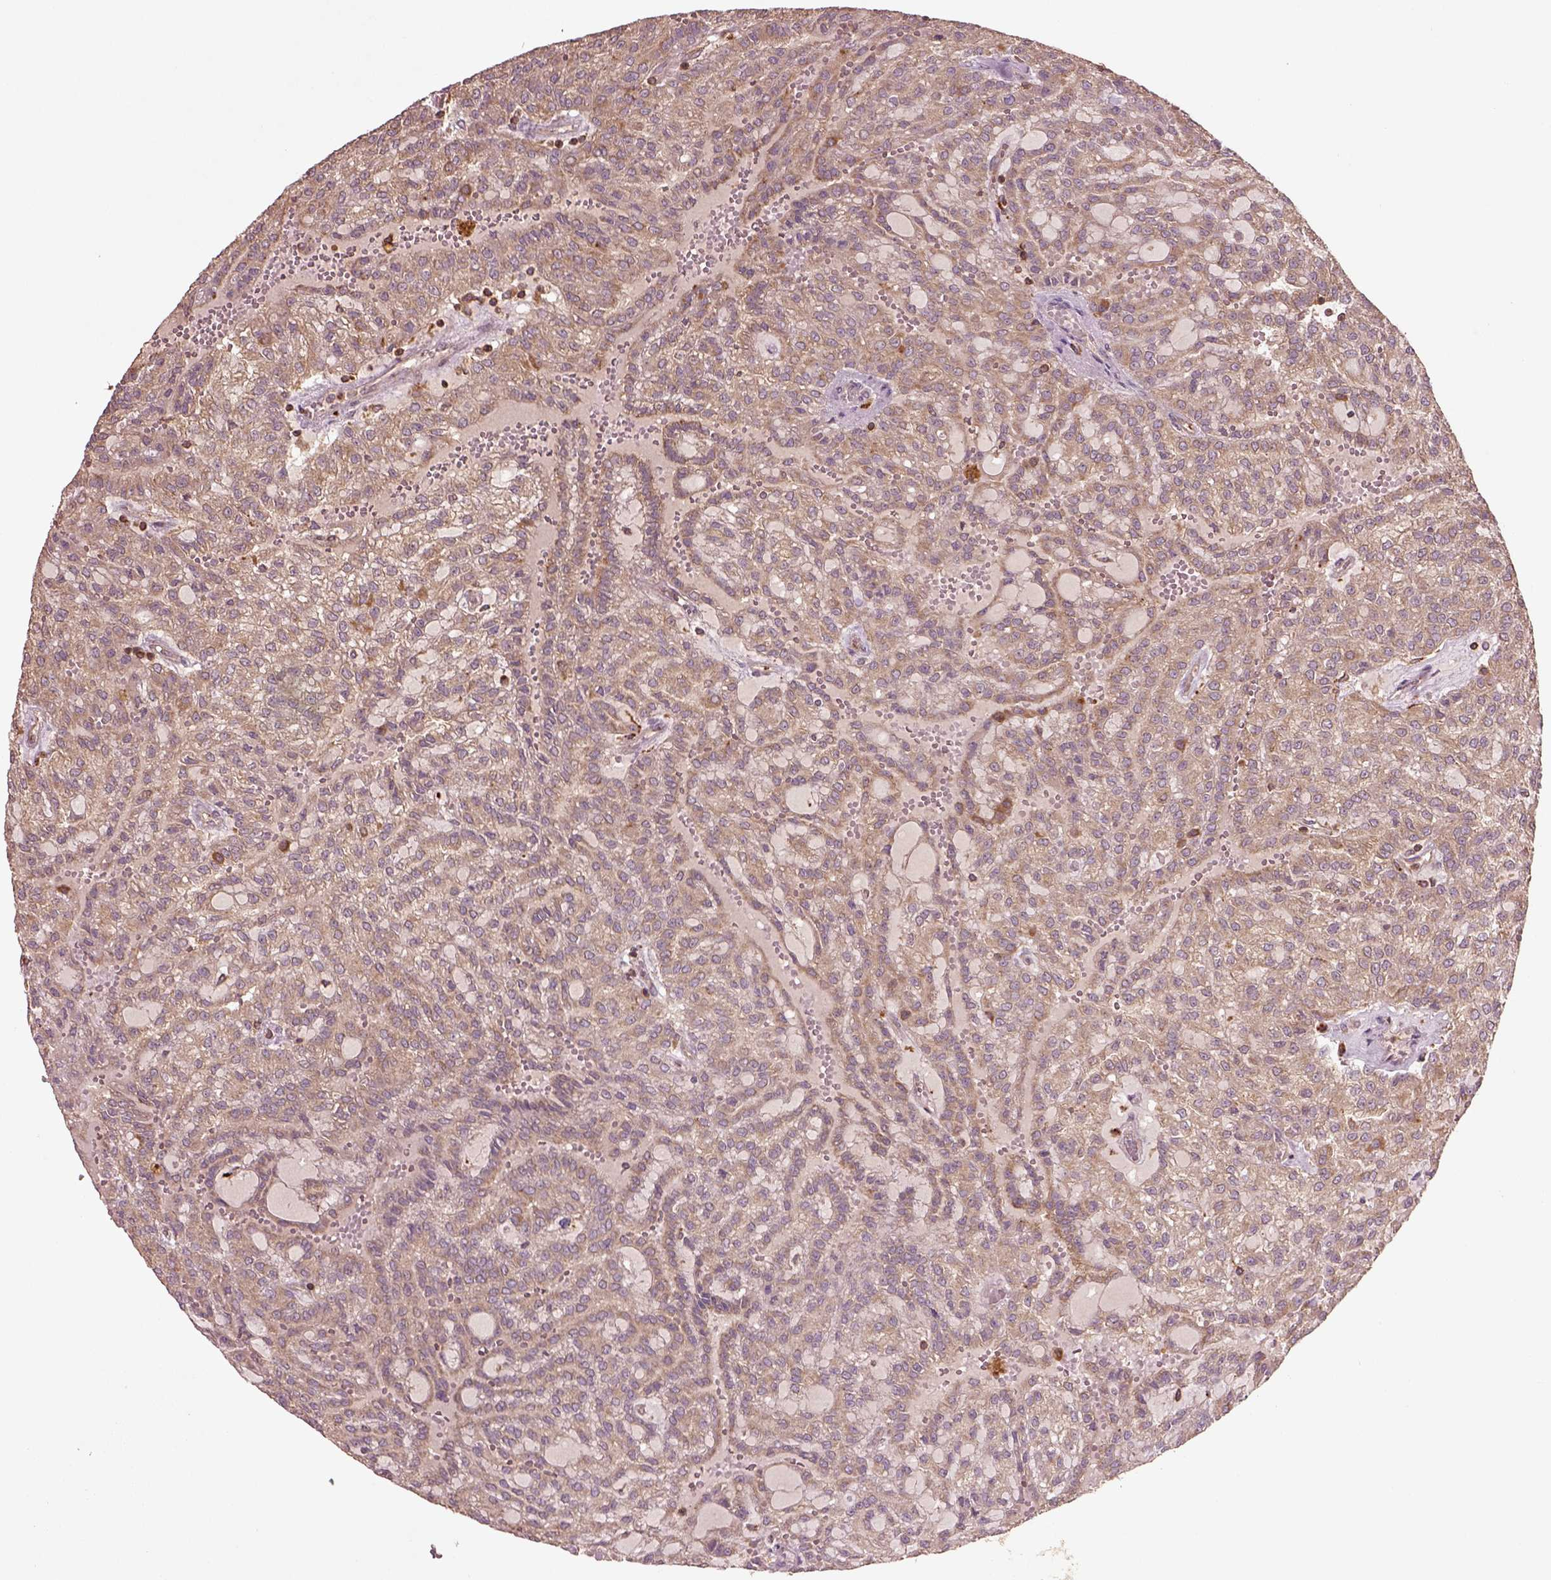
{"staining": {"intensity": "weak", "quantity": ">75%", "location": "cytoplasmic/membranous"}, "tissue": "renal cancer", "cell_type": "Tumor cells", "image_type": "cancer", "snomed": [{"axis": "morphology", "description": "Adenocarcinoma, NOS"}, {"axis": "topography", "description": "Kidney"}], "caption": "Immunohistochemistry (IHC) micrograph of human adenocarcinoma (renal) stained for a protein (brown), which displays low levels of weak cytoplasmic/membranous expression in about >75% of tumor cells.", "gene": "TRADD", "patient": {"sex": "male", "age": 63}}